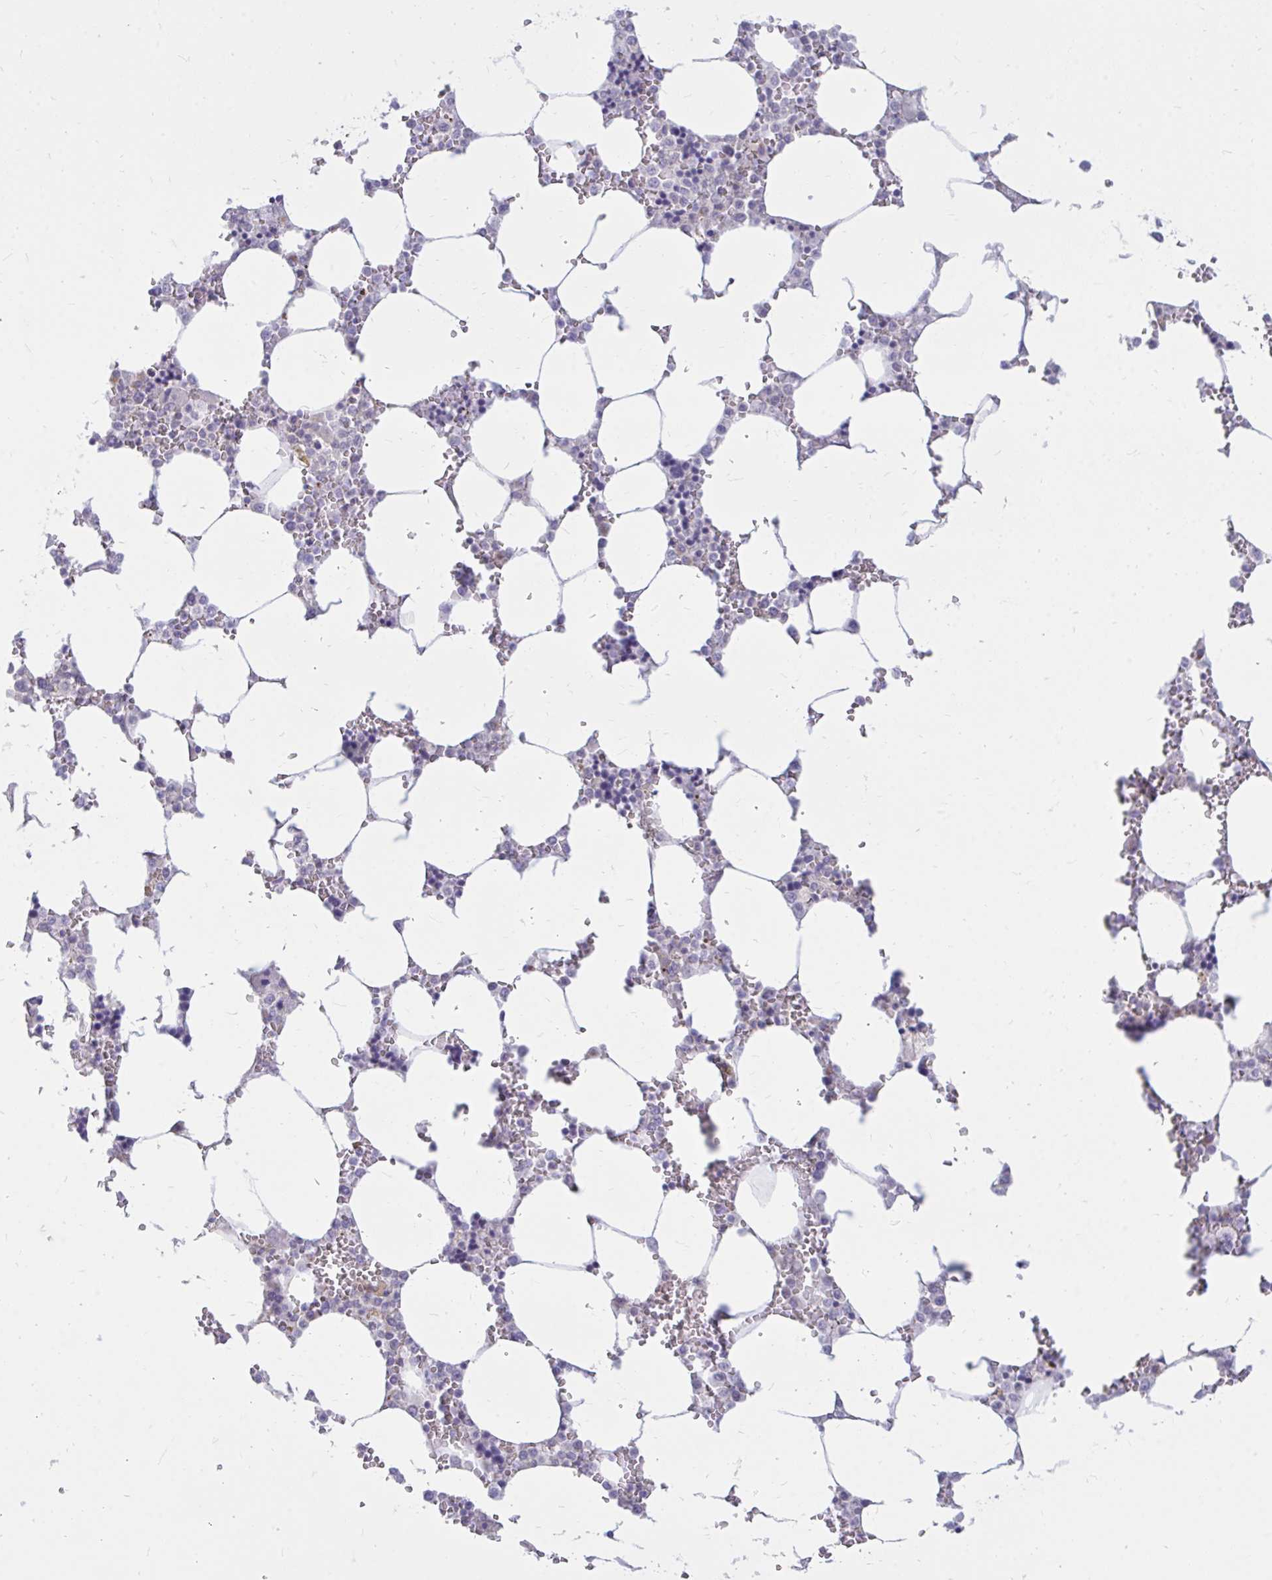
{"staining": {"intensity": "negative", "quantity": "none", "location": "none"}, "tissue": "bone marrow", "cell_type": "Hematopoietic cells", "image_type": "normal", "snomed": [{"axis": "morphology", "description": "Normal tissue, NOS"}, {"axis": "topography", "description": "Bone marrow"}], "caption": "An immunohistochemistry photomicrograph of unremarkable bone marrow is shown. There is no staining in hematopoietic cells of bone marrow.", "gene": "RAB6A", "patient": {"sex": "male", "age": 64}}